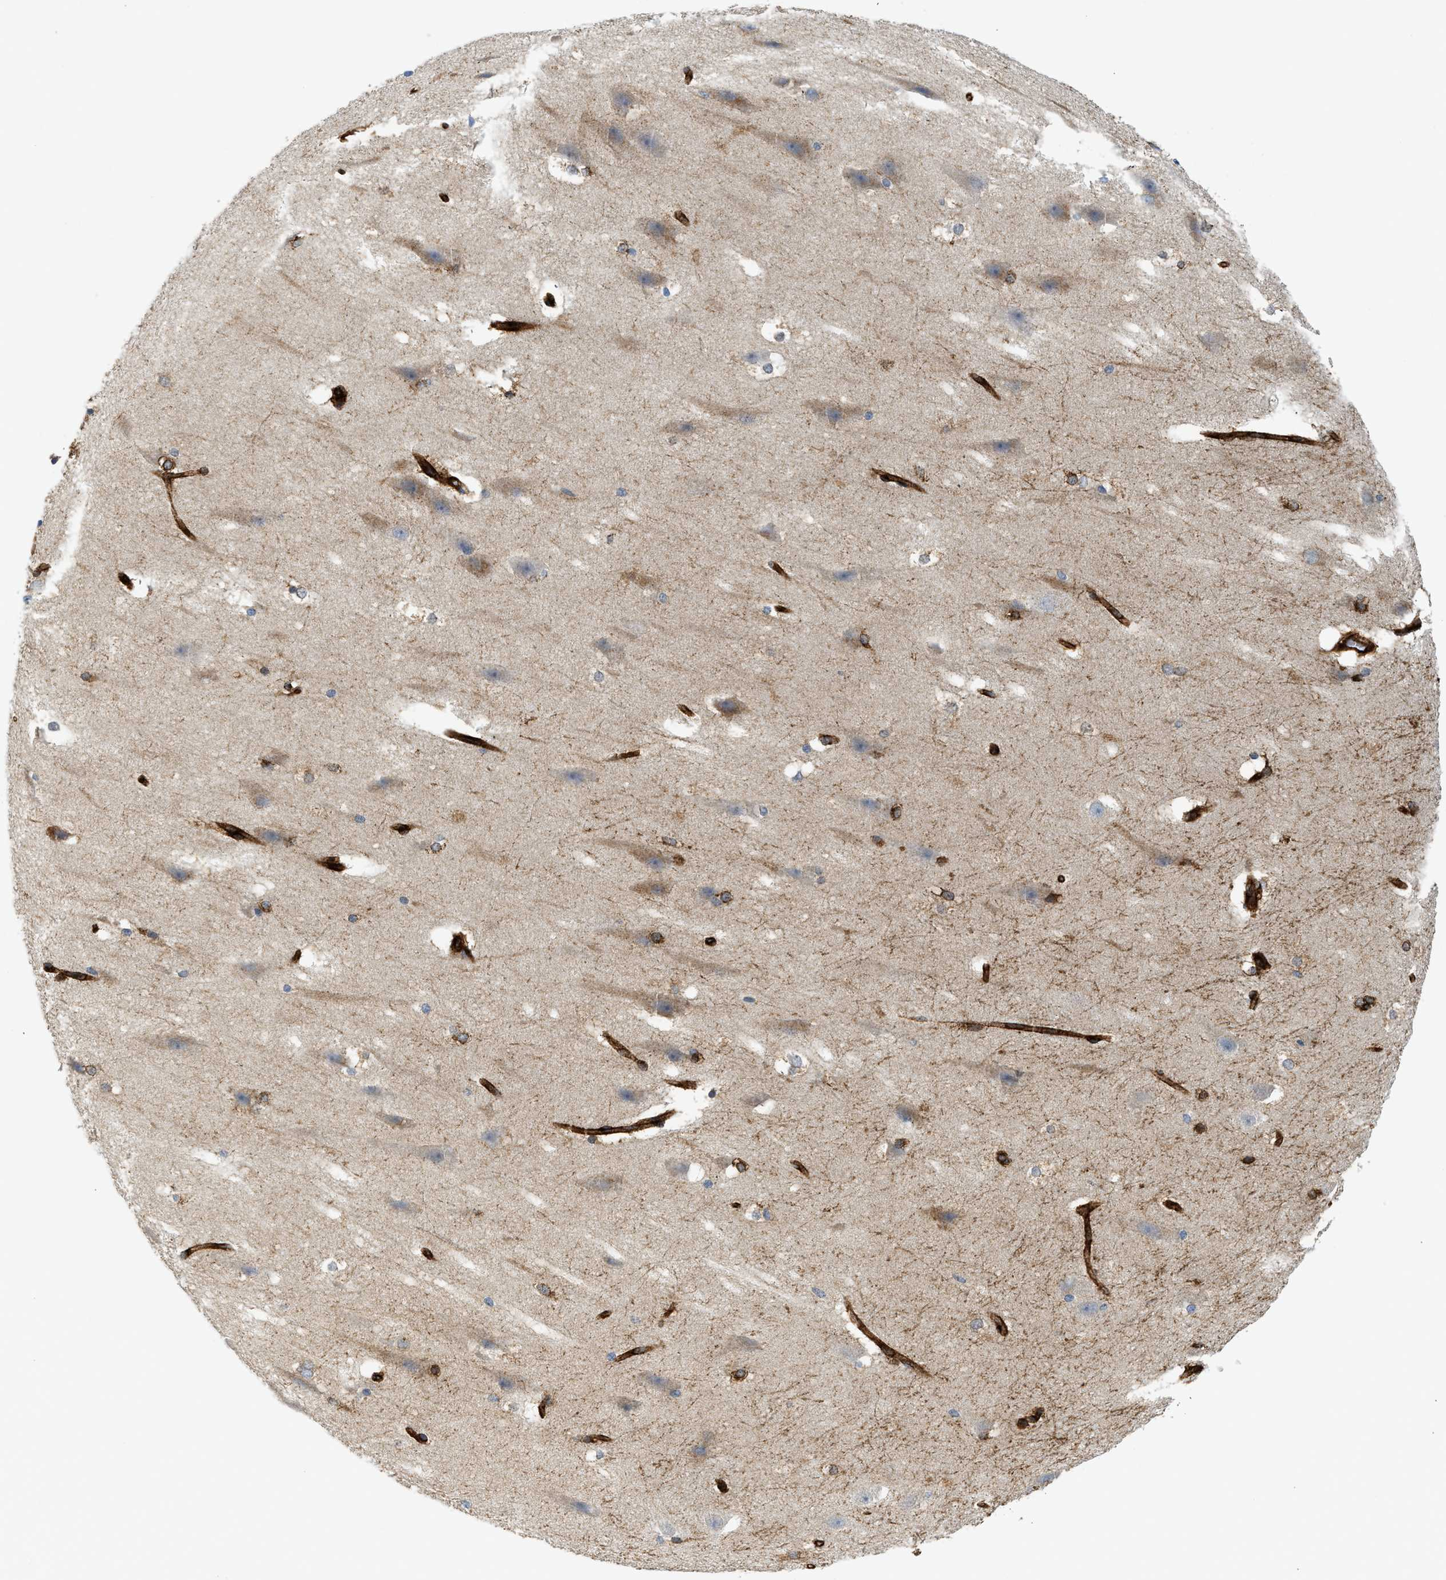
{"staining": {"intensity": "strong", "quantity": "<25%", "location": "cytoplasmic/membranous"}, "tissue": "hippocampus", "cell_type": "Glial cells", "image_type": "normal", "snomed": [{"axis": "morphology", "description": "Normal tissue, NOS"}, {"axis": "topography", "description": "Hippocampus"}], "caption": "Immunohistochemistry of benign hippocampus reveals medium levels of strong cytoplasmic/membranous expression in approximately <25% of glial cells.", "gene": "HIP1", "patient": {"sex": "female", "age": 19}}